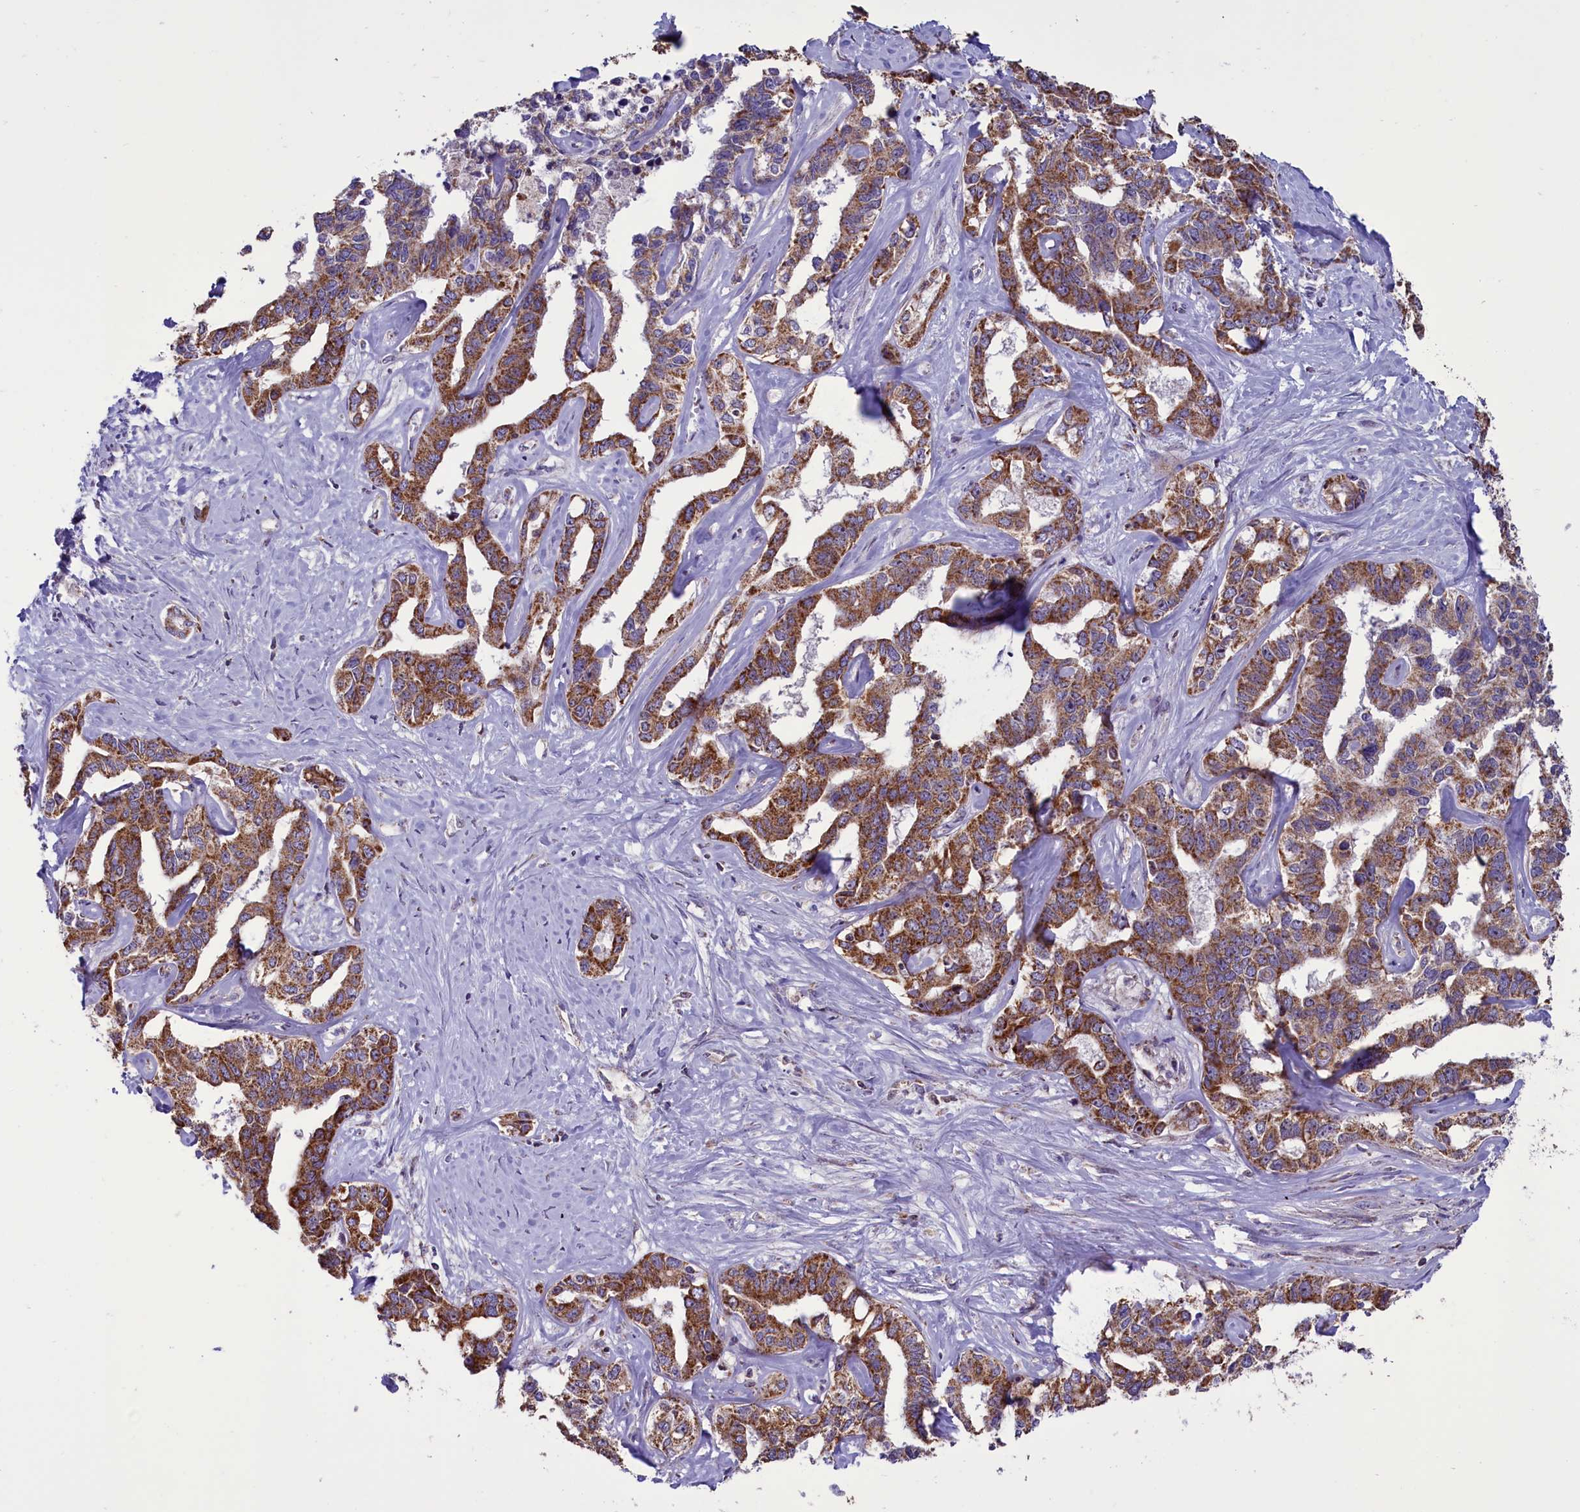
{"staining": {"intensity": "moderate", "quantity": ">75%", "location": "cytoplasmic/membranous"}, "tissue": "liver cancer", "cell_type": "Tumor cells", "image_type": "cancer", "snomed": [{"axis": "morphology", "description": "Cholangiocarcinoma"}, {"axis": "topography", "description": "Liver"}], "caption": "Immunohistochemistry (IHC) (DAB) staining of liver cancer displays moderate cytoplasmic/membranous protein expression in approximately >75% of tumor cells. Using DAB (3,3'-diaminobenzidine) (brown) and hematoxylin (blue) stains, captured at high magnification using brightfield microscopy.", "gene": "GLRX5", "patient": {"sex": "male", "age": 59}}